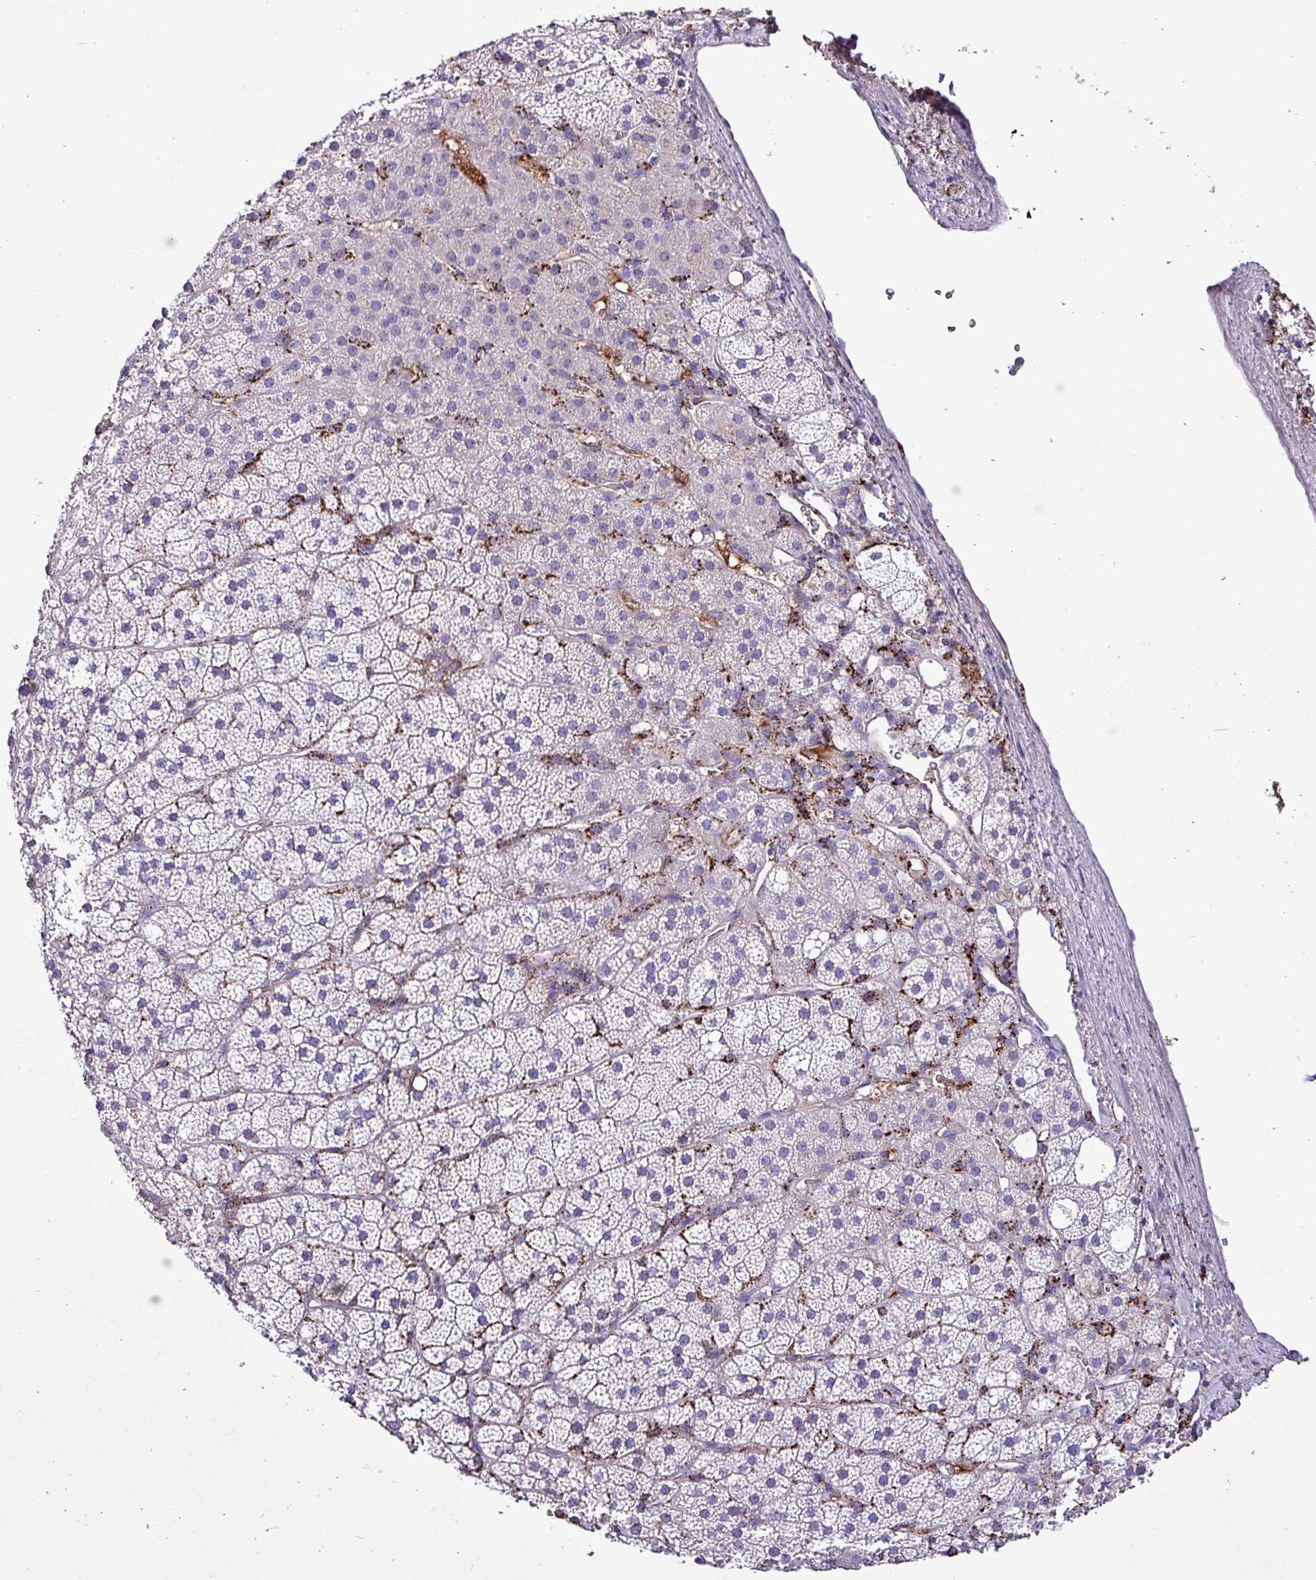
{"staining": {"intensity": "negative", "quantity": "none", "location": "none"}, "tissue": "adrenal gland", "cell_type": "Glandular cells", "image_type": "normal", "snomed": [{"axis": "morphology", "description": "Normal tissue, NOS"}, {"axis": "topography", "description": "Adrenal gland"}], "caption": "Immunohistochemistry of benign adrenal gland reveals no positivity in glandular cells.", "gene": "HPR", "patient": {"sex": "male", "age": 53}}